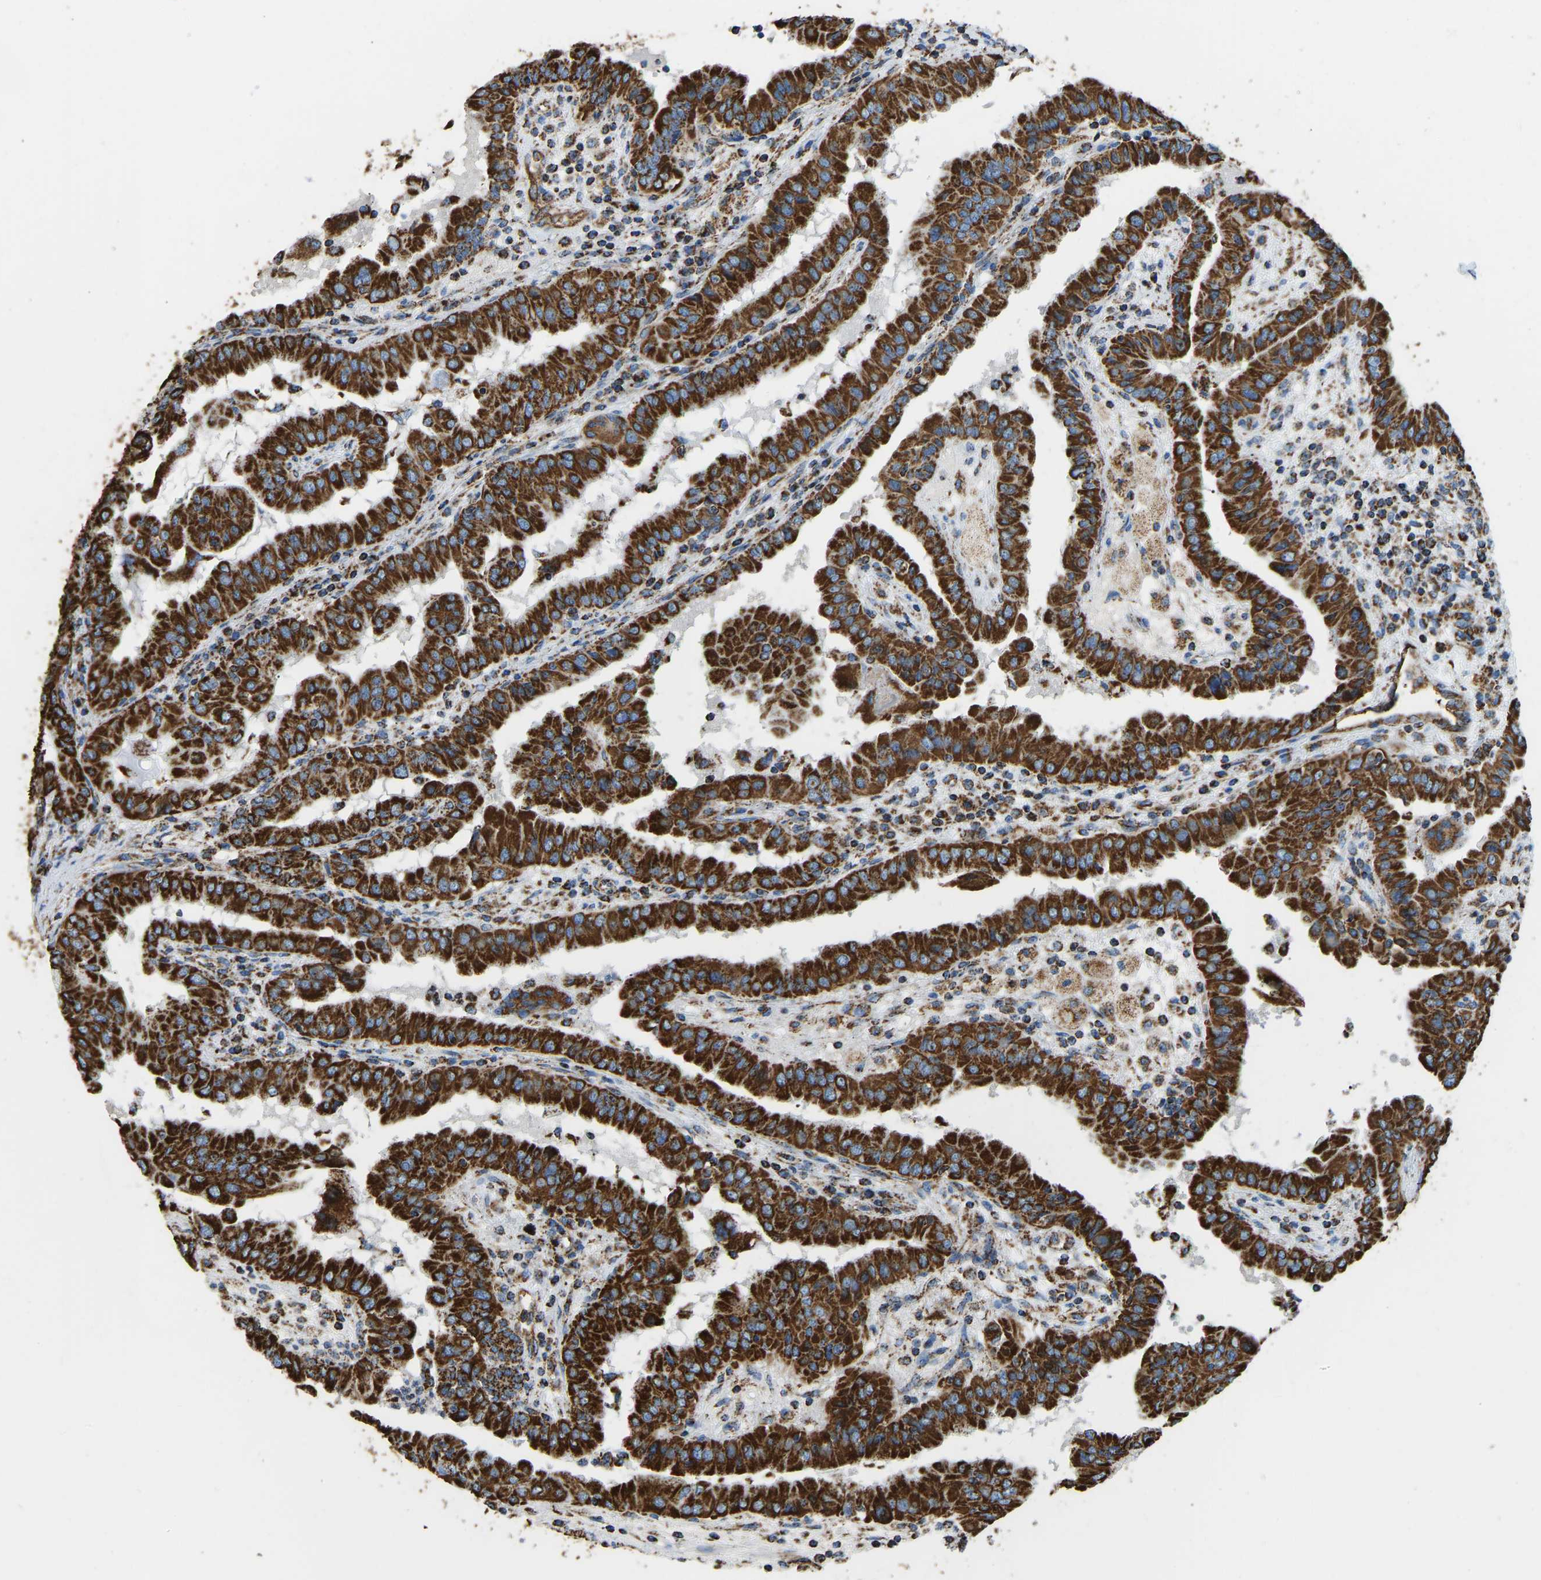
{"staining": {"intensity": "strong", "quantity": ">75%", "location": "cytoplasmic/membranous"}, "tissue": "thyroid cancer", "cell_type": "Tumor cells", "image_type": "cancer", "snomed": [{"axis": "morphology", "description": "Papillary adenocarcinoma, NOS"}, {"axis": "topography", "description": "Thyroid gland"}], "caption": "This image displays immunohistochemistry (IHC) staining of human thyroid cancer, with high strong cytoplasmic/membranous staining in approximately >75% of tumor cells.", "gene": "IRX6", "patient": {"sex": "male", "age": 33}}